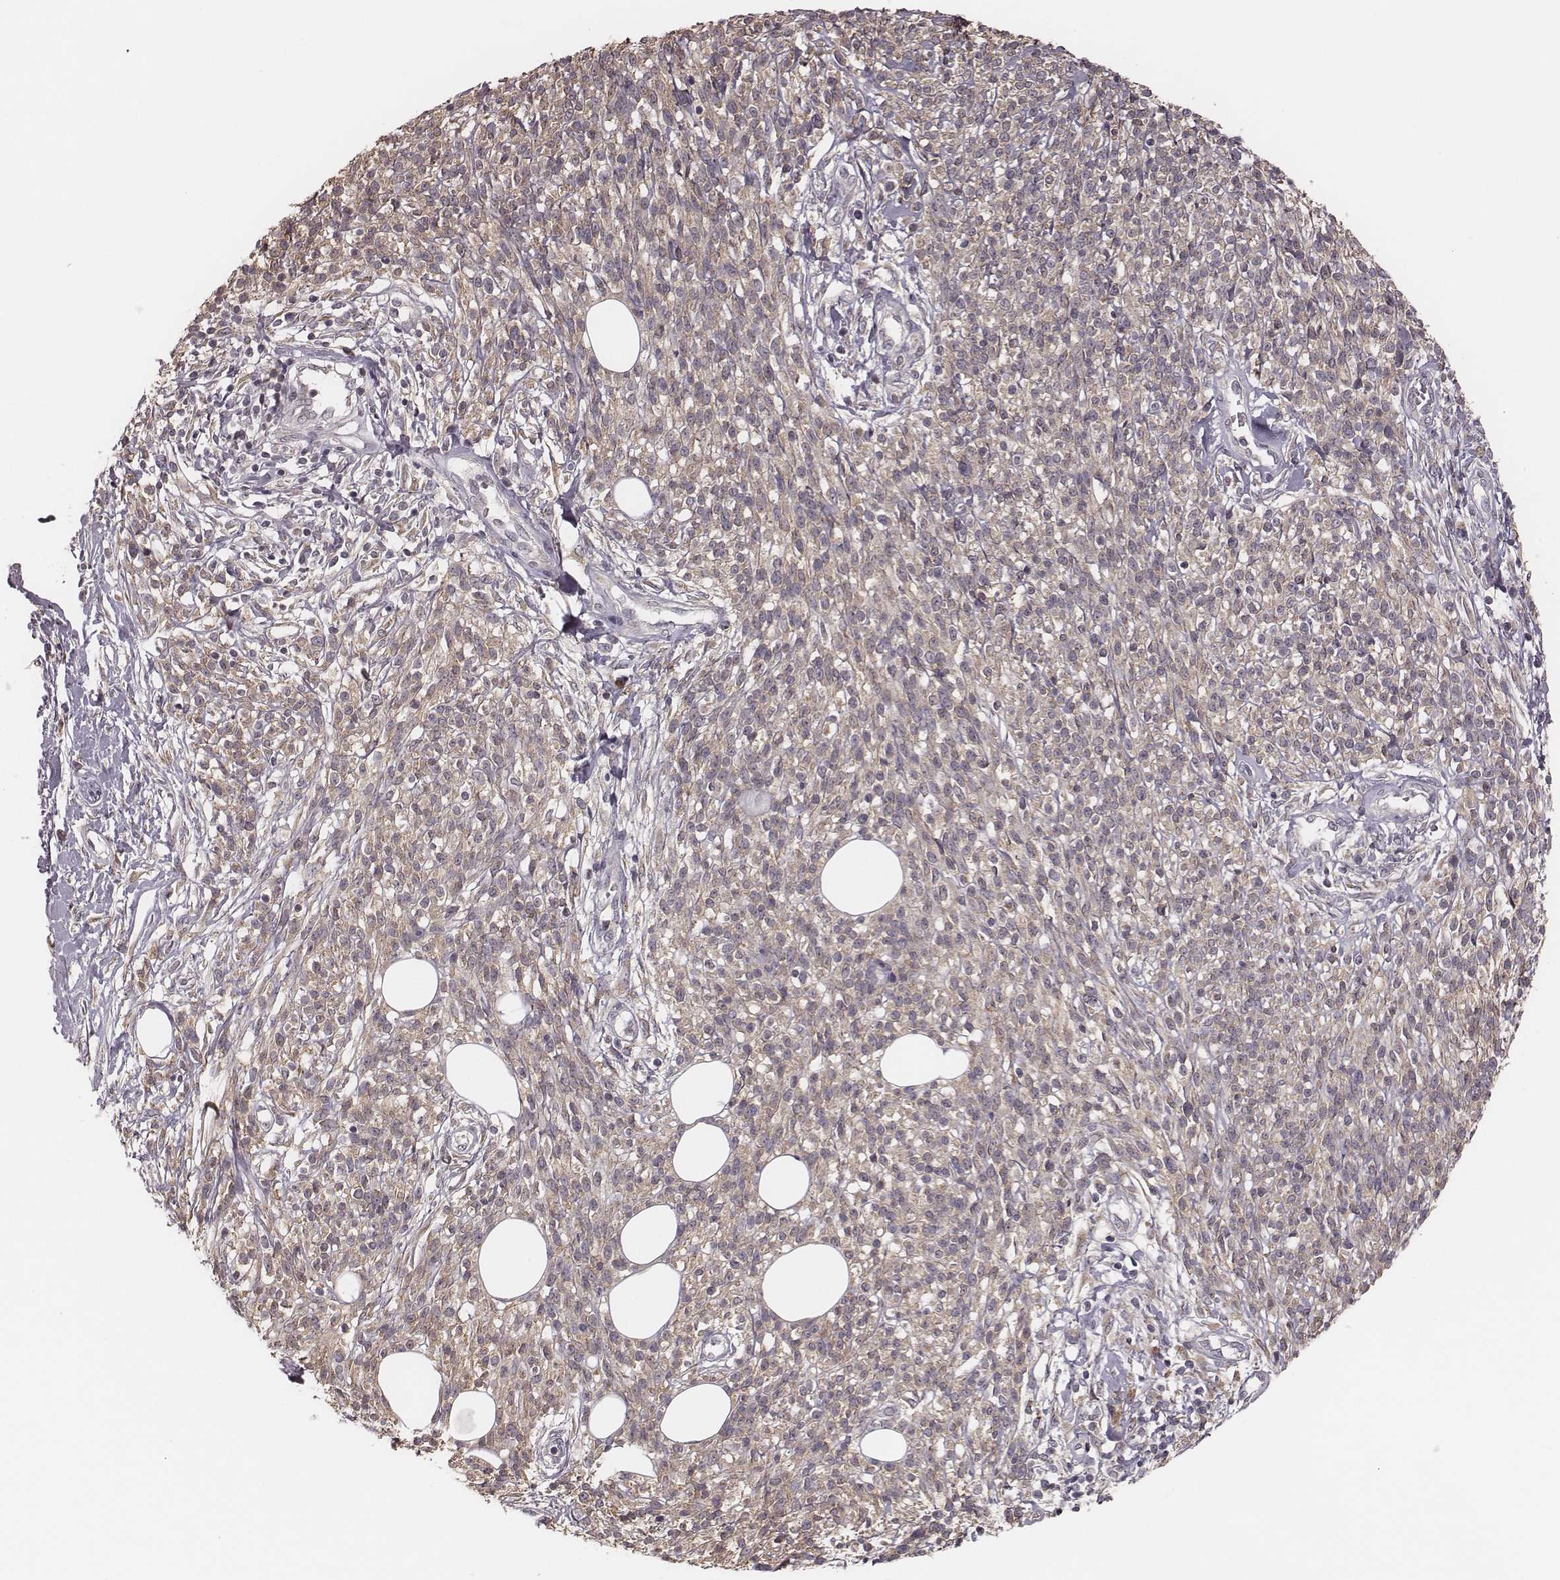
{"staining": {"intensity": "weak", "quantity": ">75%", "location": "cytoplasmic/membranous"}, "tissue": "melanoma", "cell_type": "Tumor cells", "image_type": "cancer", "snomed": [{"axis": "morphology", "description": "Malignant melanoma, NOS"}, {"axis": "topography", "description": "Skin"}, {"axis": "topography", "description": "Skin of trunk"}], "caption": "This image reveals melanoma stained with IHC to label a protein in brown. The cytoplasmic/membranous of tumor cells show weak positivity for the protein. Nuclei are counter-stained blue.", "gene": "P2RX5", "patient": {"sex": "male", "age": 74}}